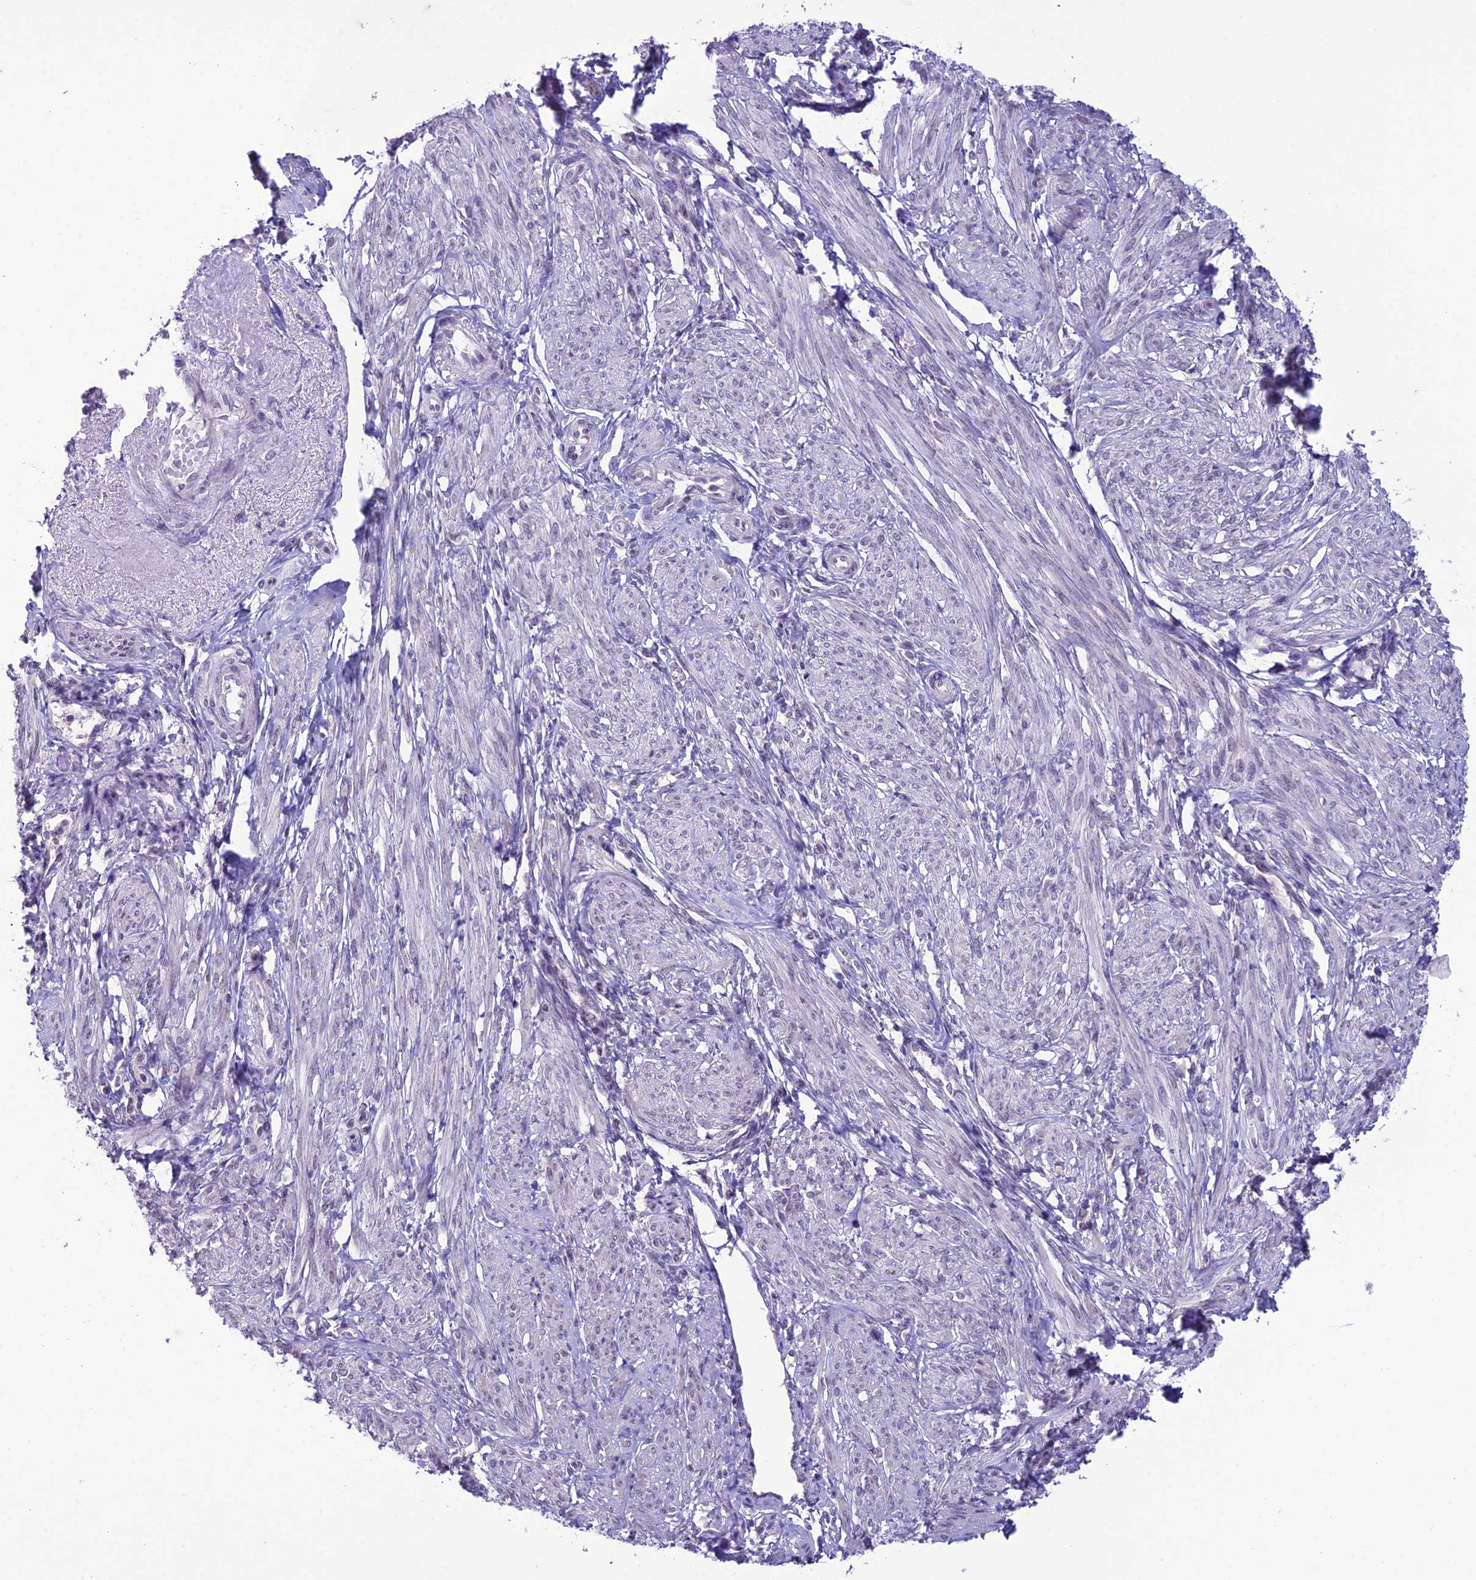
{"staining": {"intensity": "negative", "quantity": "none", "location": "none"}, "tissue": "smooth muscle", "cell_type": "Smooth muscle cells", "image_type": "normal", "snomed": [{"axis": "morphology", "description": "Normal tissue, NOS"}, {"axis": "topography", "description": "Smooth muscle"}], "caption": "This is an immunohistochemistry photomicrograph of unremarkable smooth muscle. There is no staining in smooth muscle cells.", "gene": "RPS26", "patient": {"sex": "female", "age": 39}}